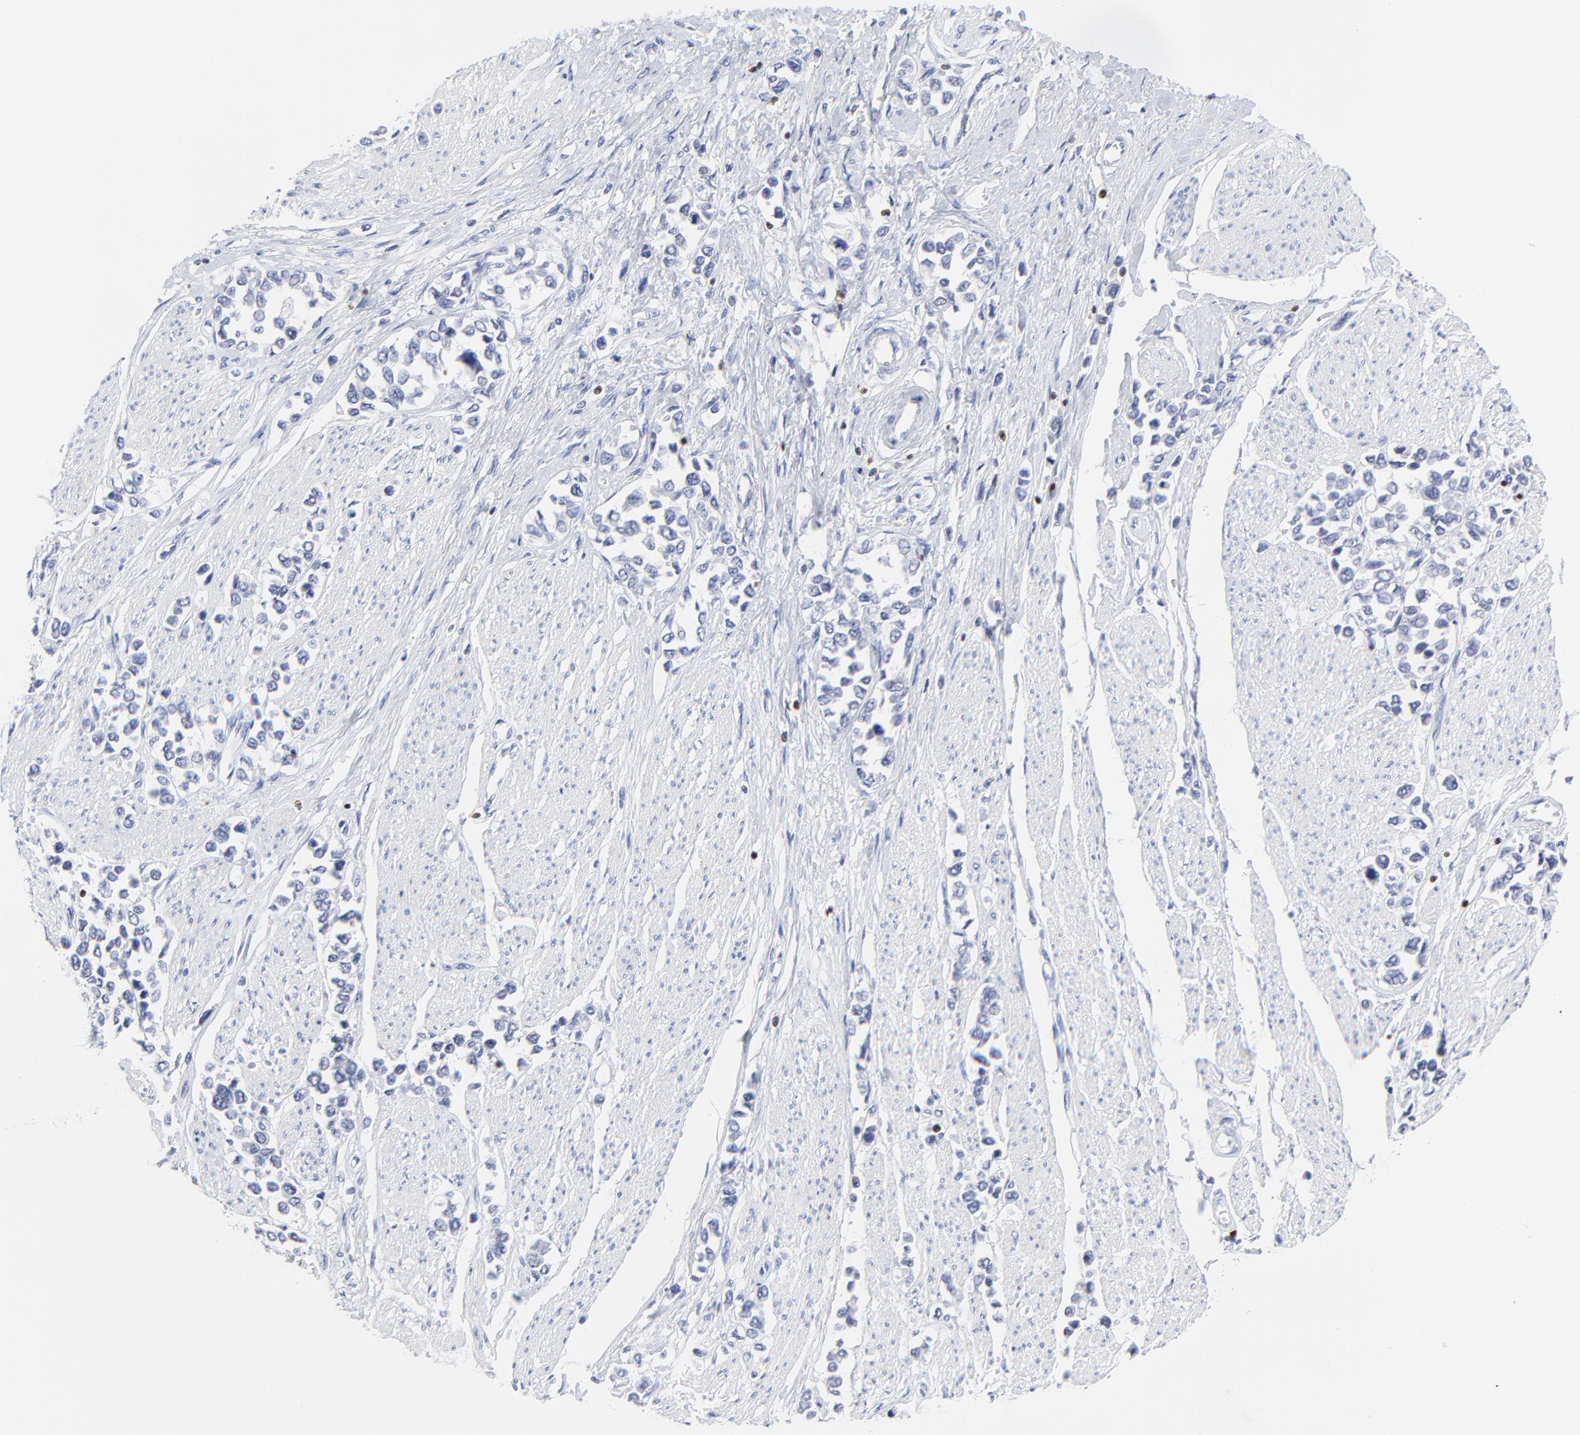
{"staining": {"intensity": "negative", "quantity": "none", "location": "none"}, "tissue": "stomach cancer", "cell_type": "Tumor cells", "image_type": "cancer", "snomed": [{"axis": "morphology", "description": "Adenocarcinoma, NOS"}, {"axis": "topography", "description": "Stomach, upper"}], "caption": "An immunohistochemistry (IHC) image of stomach cancer (adenocarcinoma) is shown. There is no staining in tumor cells of stomach cancer (adenocarcinoma).", "gene": "ZAP70", "patient": {"sex": "male", "age": 76}}